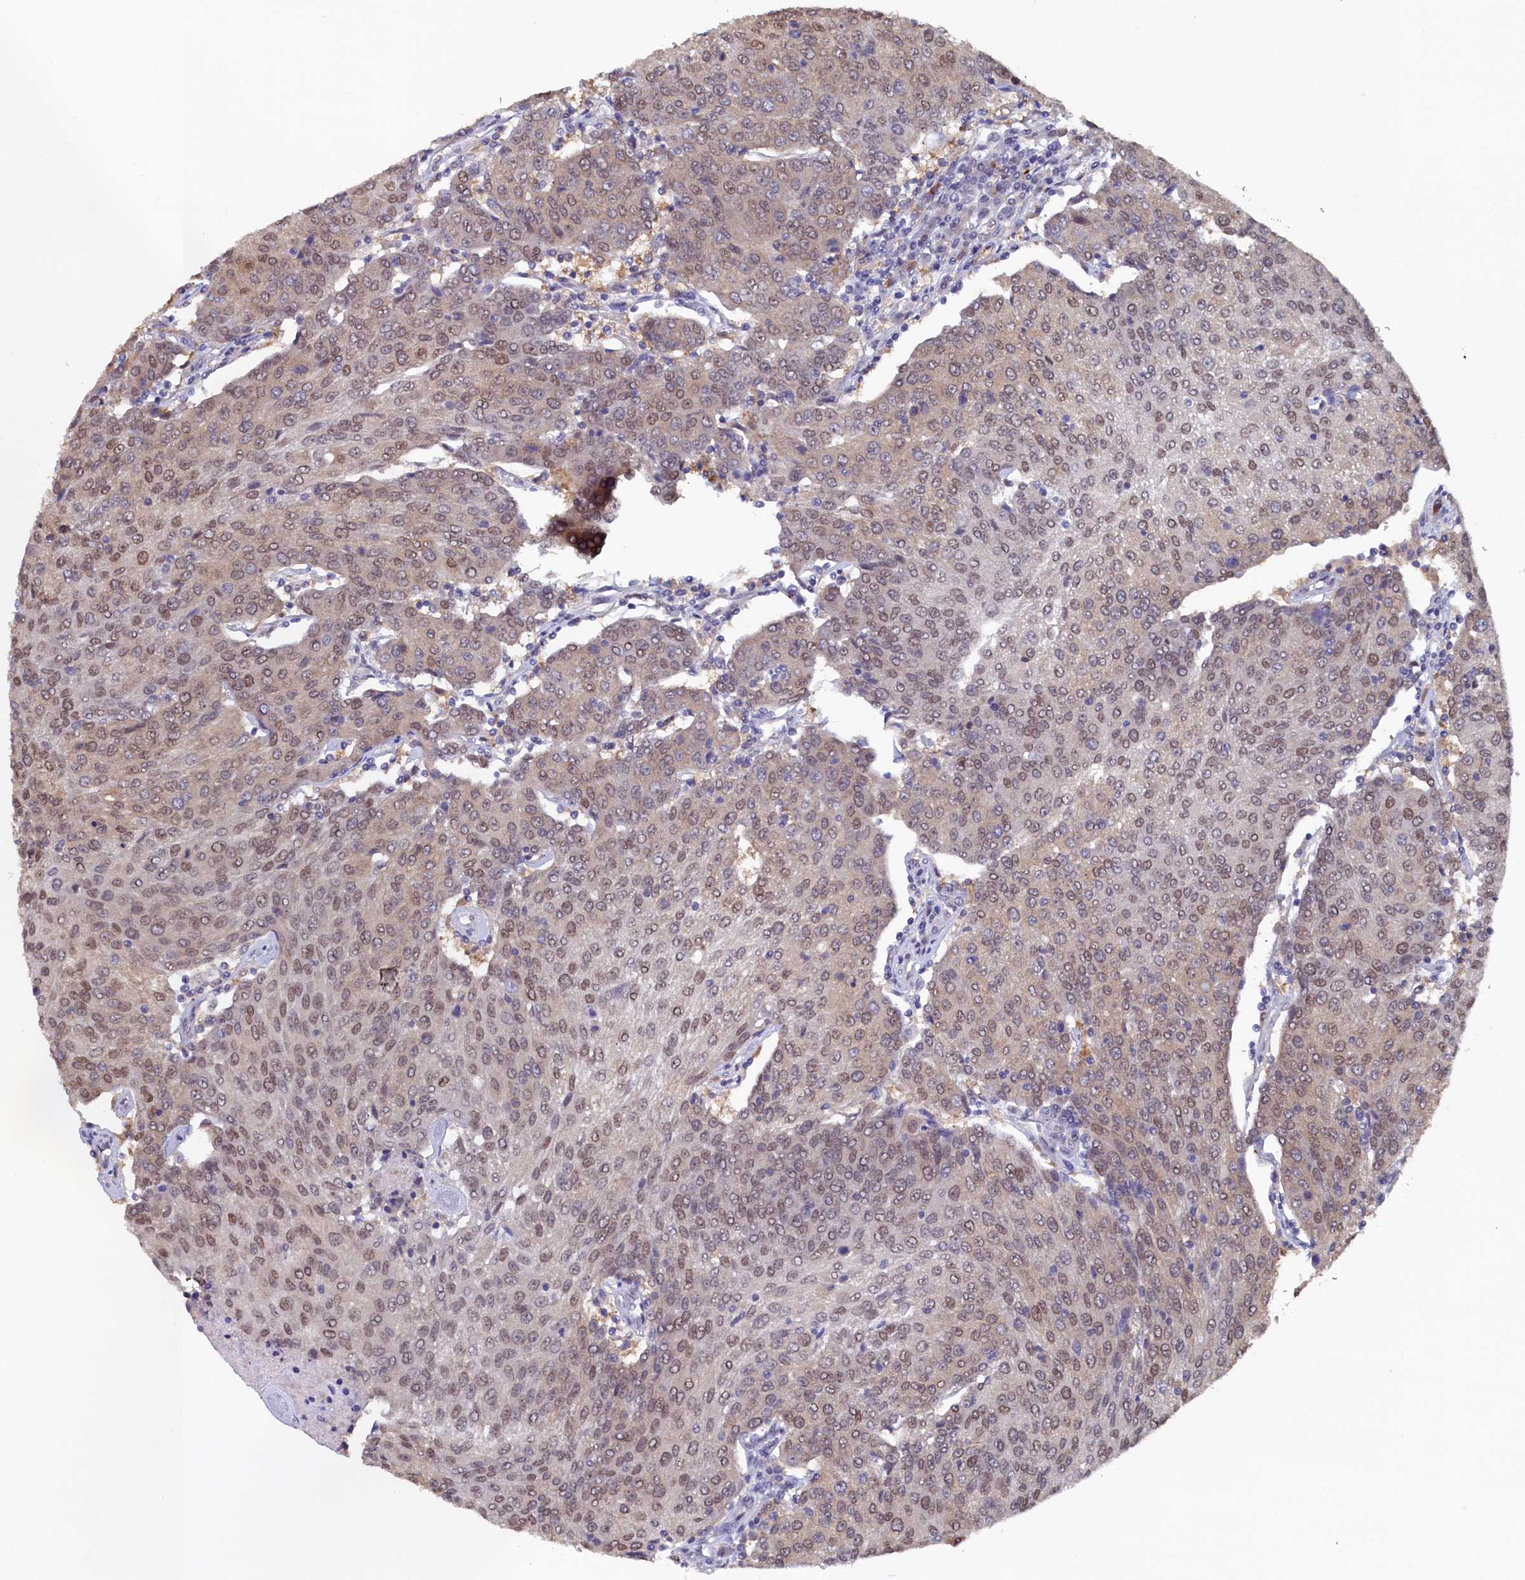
{"staining": {"intensity": "moderate", "quantity": ">75%", "location": "nuclear"}, "tissue": "urothelial cancer", "cell_type": "Tumor cells", "image_type": "cancer", "snomed": [{"axis": "morphology", "description": "Urothelial carcinoma, High grade"}, {"axis": "topography", "description": "Urinary bladder"}], "caption": "Urothelial cancer was stained to show a protein in brown. There is medium levels of moderate nuclear positivity in approximately >75% of tumor cells.", "gene": "AHCY", "patient": {"sex": "female", "age": 85}}